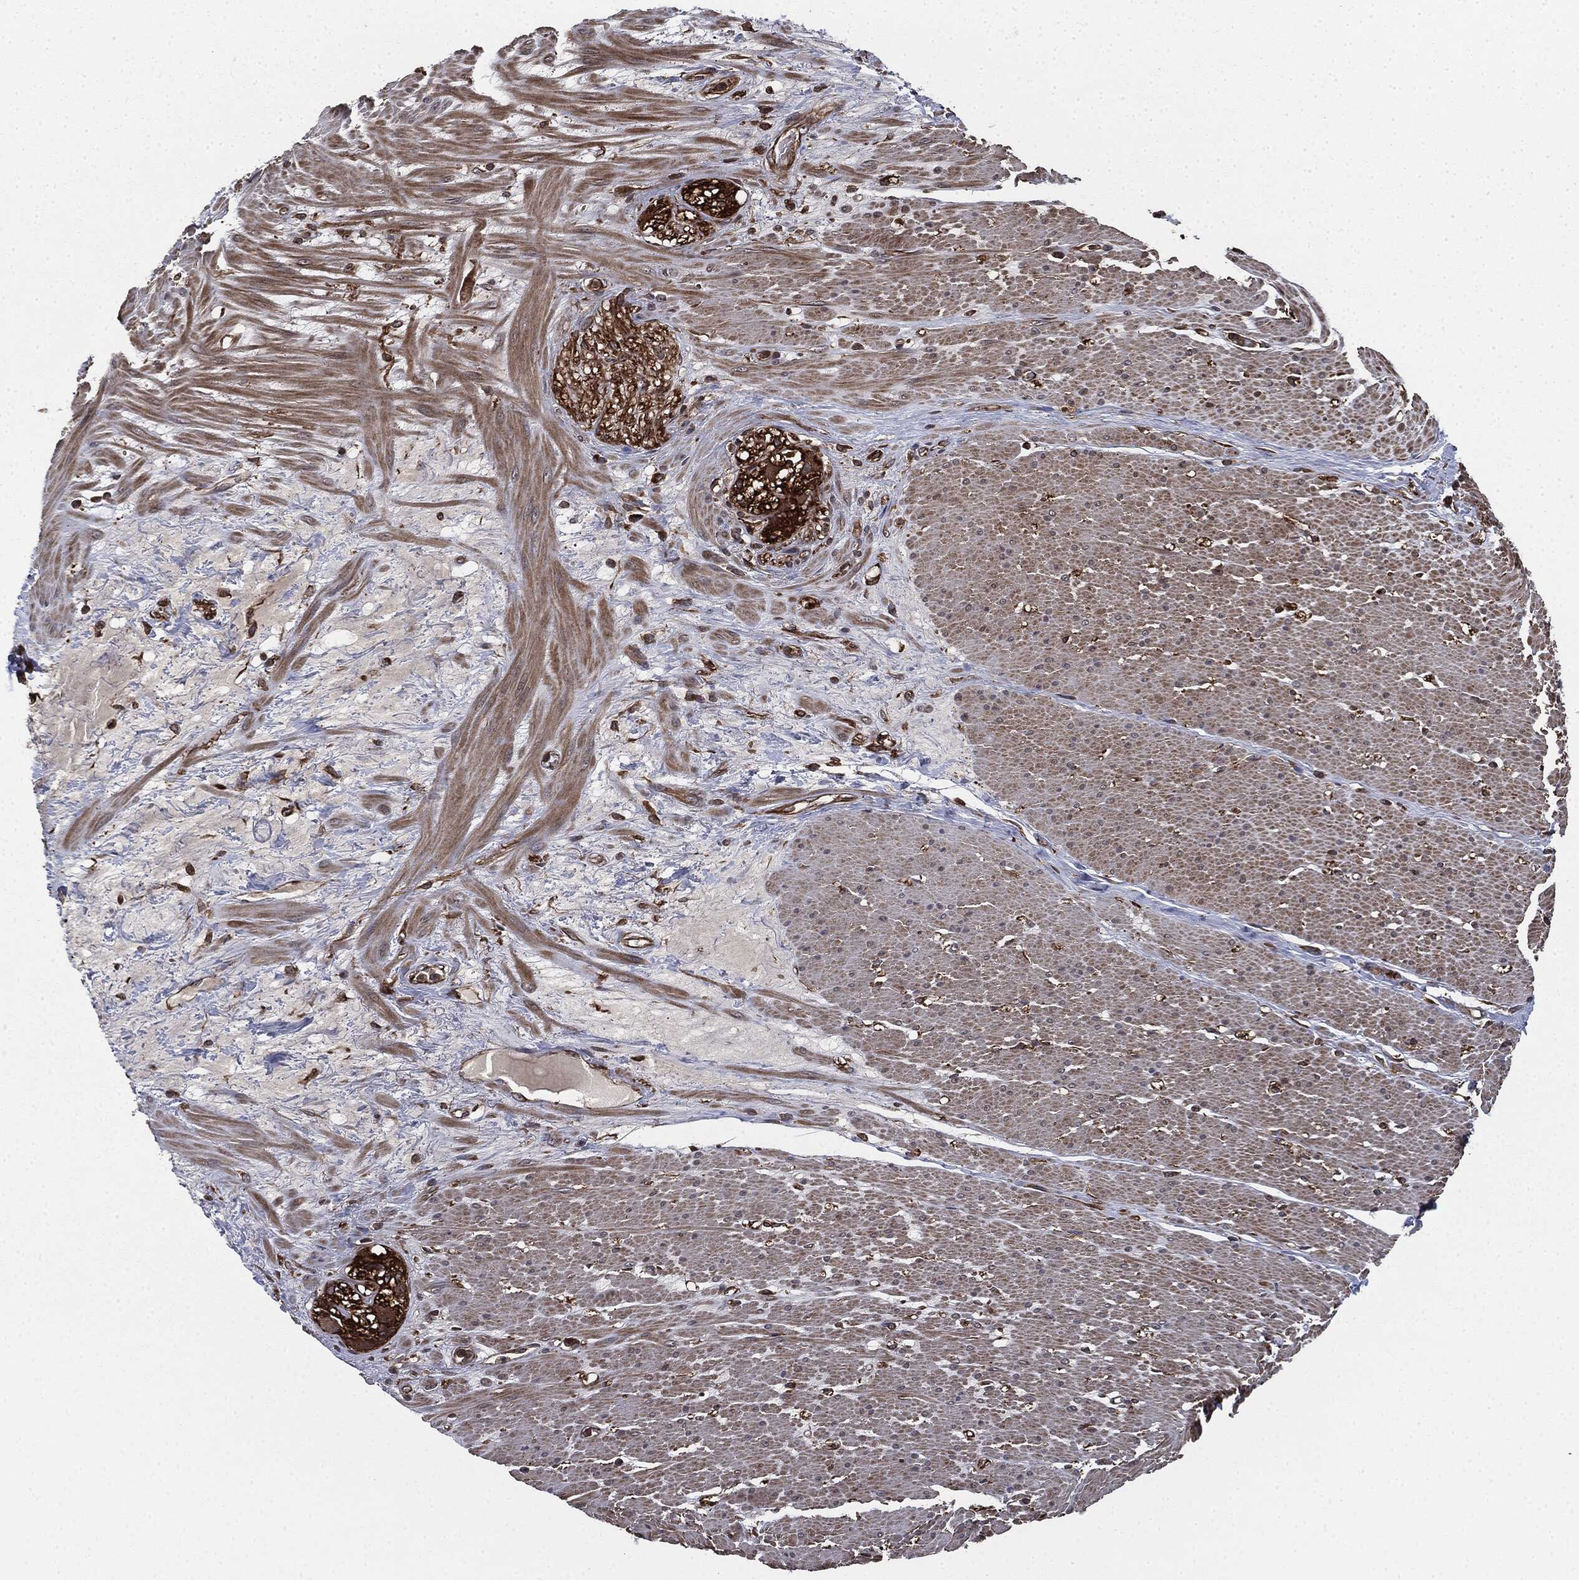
{"staining": {"intensity": "weak", "quantity": "25%-75%", "location": "cytoplasmic/membranous"}, "tissue": "smooth muscle", "cell_type": "Smooth muscle cells", "image_type": "normal", "snomed": [{"axis": "morphology", "description": "Normal tissue, NOS"}, {"axis": "topography", "description": "Soft tissue"}, {"axis": "topography", "description": "Smooth muscle"}], "caption": "Smooth muscle stained with immunohistochemistry (IHC) exhibits weak cytoplasmic/membranous positivity in about 25%-75% of smooth muscle cells. The staining was performed using DAB (3,3'-diaminobenzidine), with brown indicating positive protein expression. Nuclei are stained blue with hematoxylin.", "gene": "RAP1GDS1", "patient": {"sex": "male", "age": 72}}